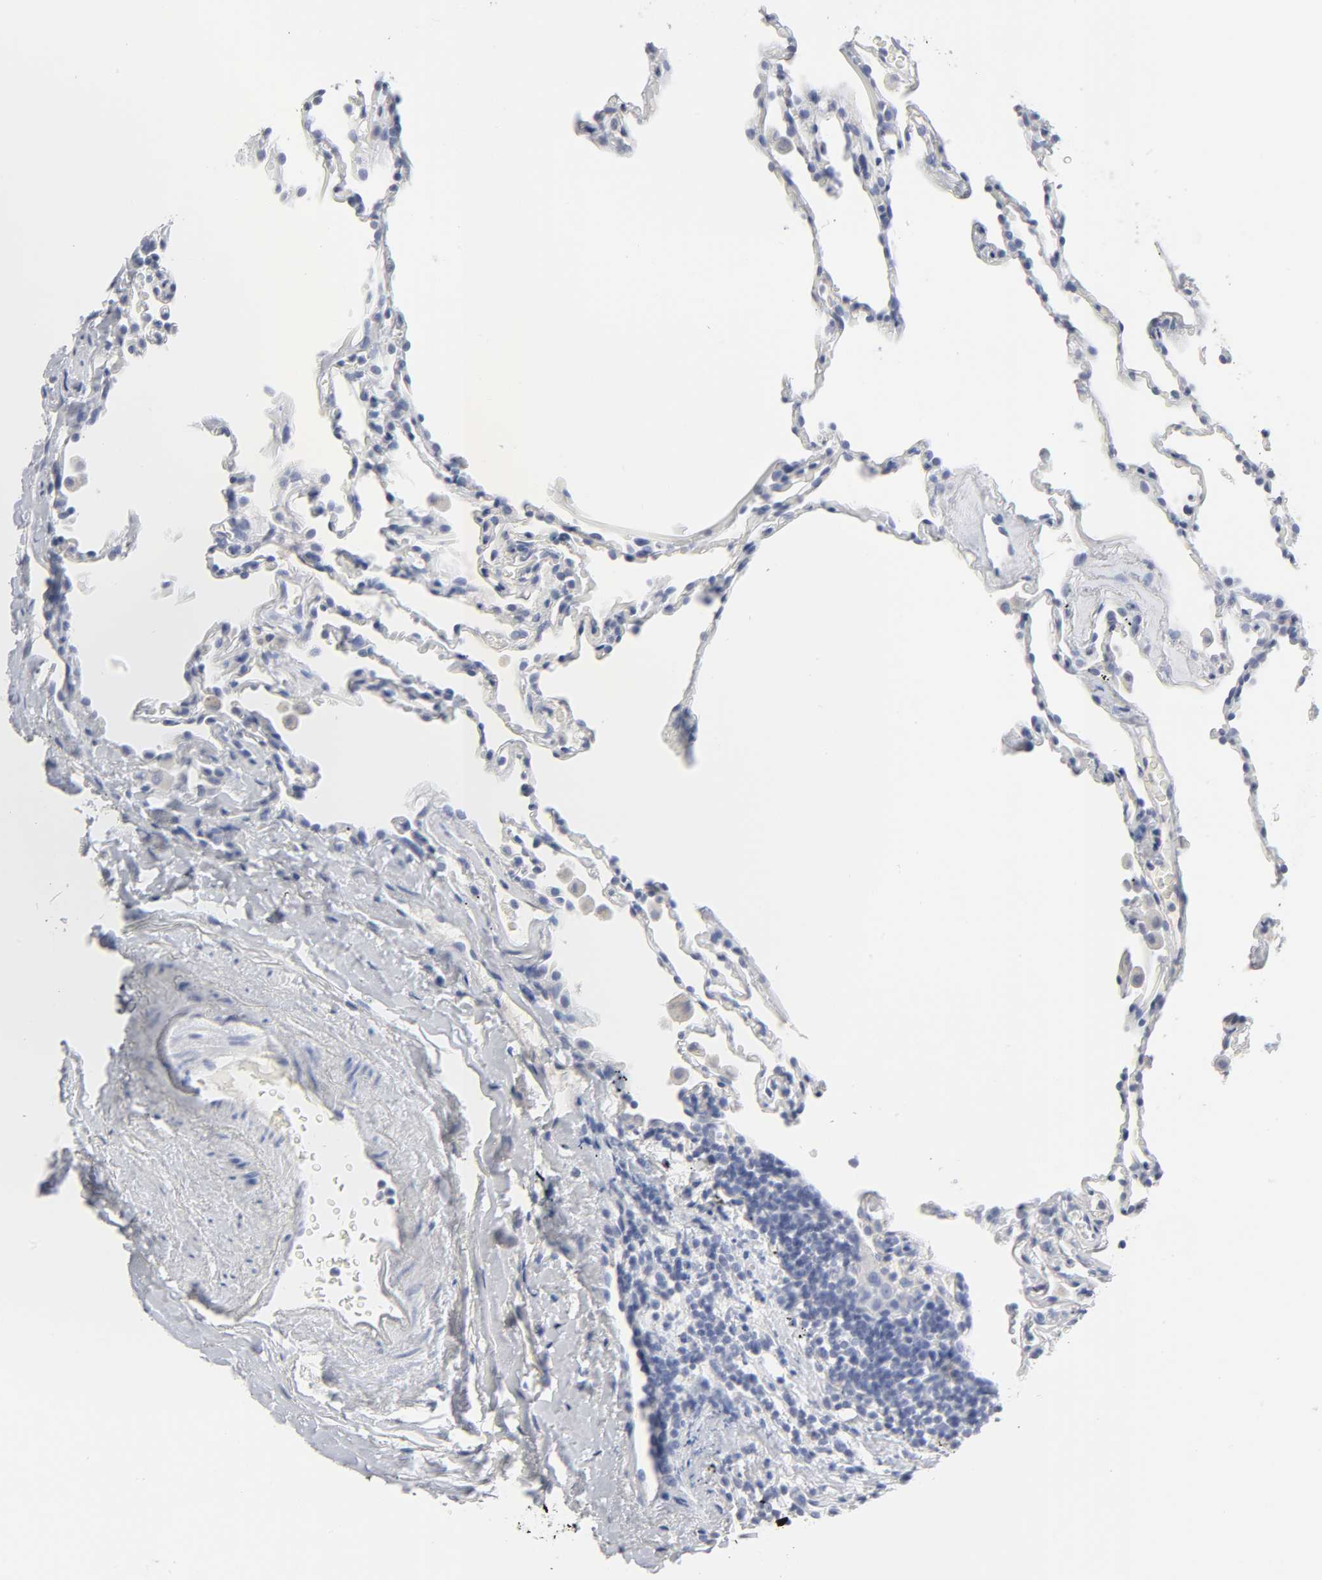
{"staining": {"intensity": "negative", "quantity": "none", "location": "none"}, "tissue": "lung", "cell_type": "Alveolar cells", "image_type": "normal", "snomed": [{"axis": "morphology", "description": "Normal tissue, NOS"}, {"axis": "morphology", "description": "Soft tissue tumor metastatic"}, {"axis": "topography", "description": "Lung"}], "caption": "Unremarkable lung was stained to show a protein in brown. There is no significant expression in alveolar cells. (DAB immunohistochemistry visualized using brightfield microscopy, high magnification).", "gene": "SLCO1B3", "patient": {"sex": "male", "age": 59}}